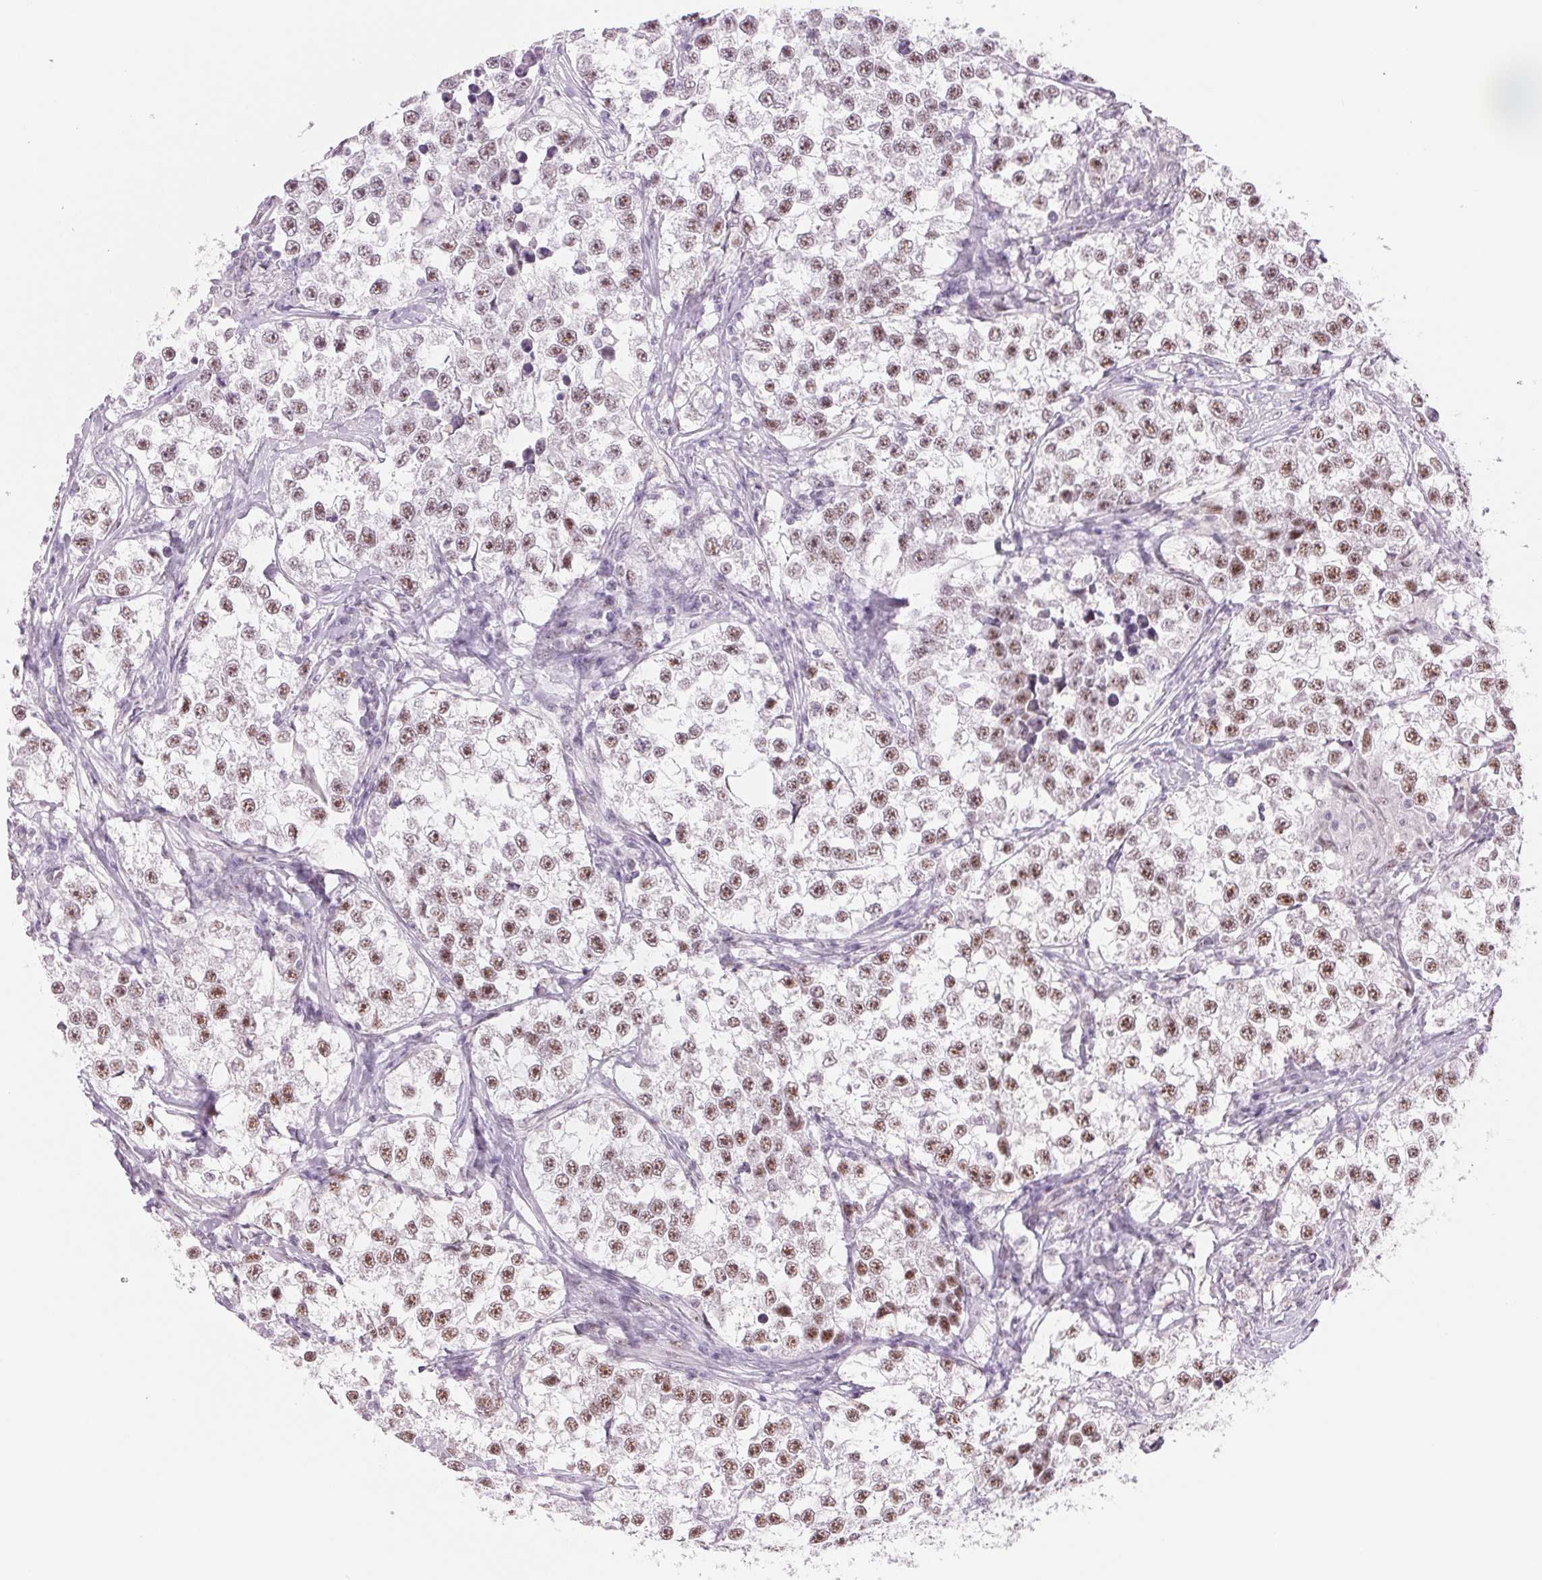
{"staining": {"intensity": "moderate", "quantity": ">75%", "location": "nuclear"}, "tissue": "testis cancer", "cell_type": "Tumor cells", "image_type": "cancer", "snomed": [{"axis": "morphology", "description": "Seminoma, NOS"}, {"axis": "topography", "description": "Testis"}], "caption": "Protein staining shows moderate nuclear staining in approximately >75% of tumor cells in testis cancer.", "gene": "ZC3H14", "patient": {"sex": "male", "age": 46}}